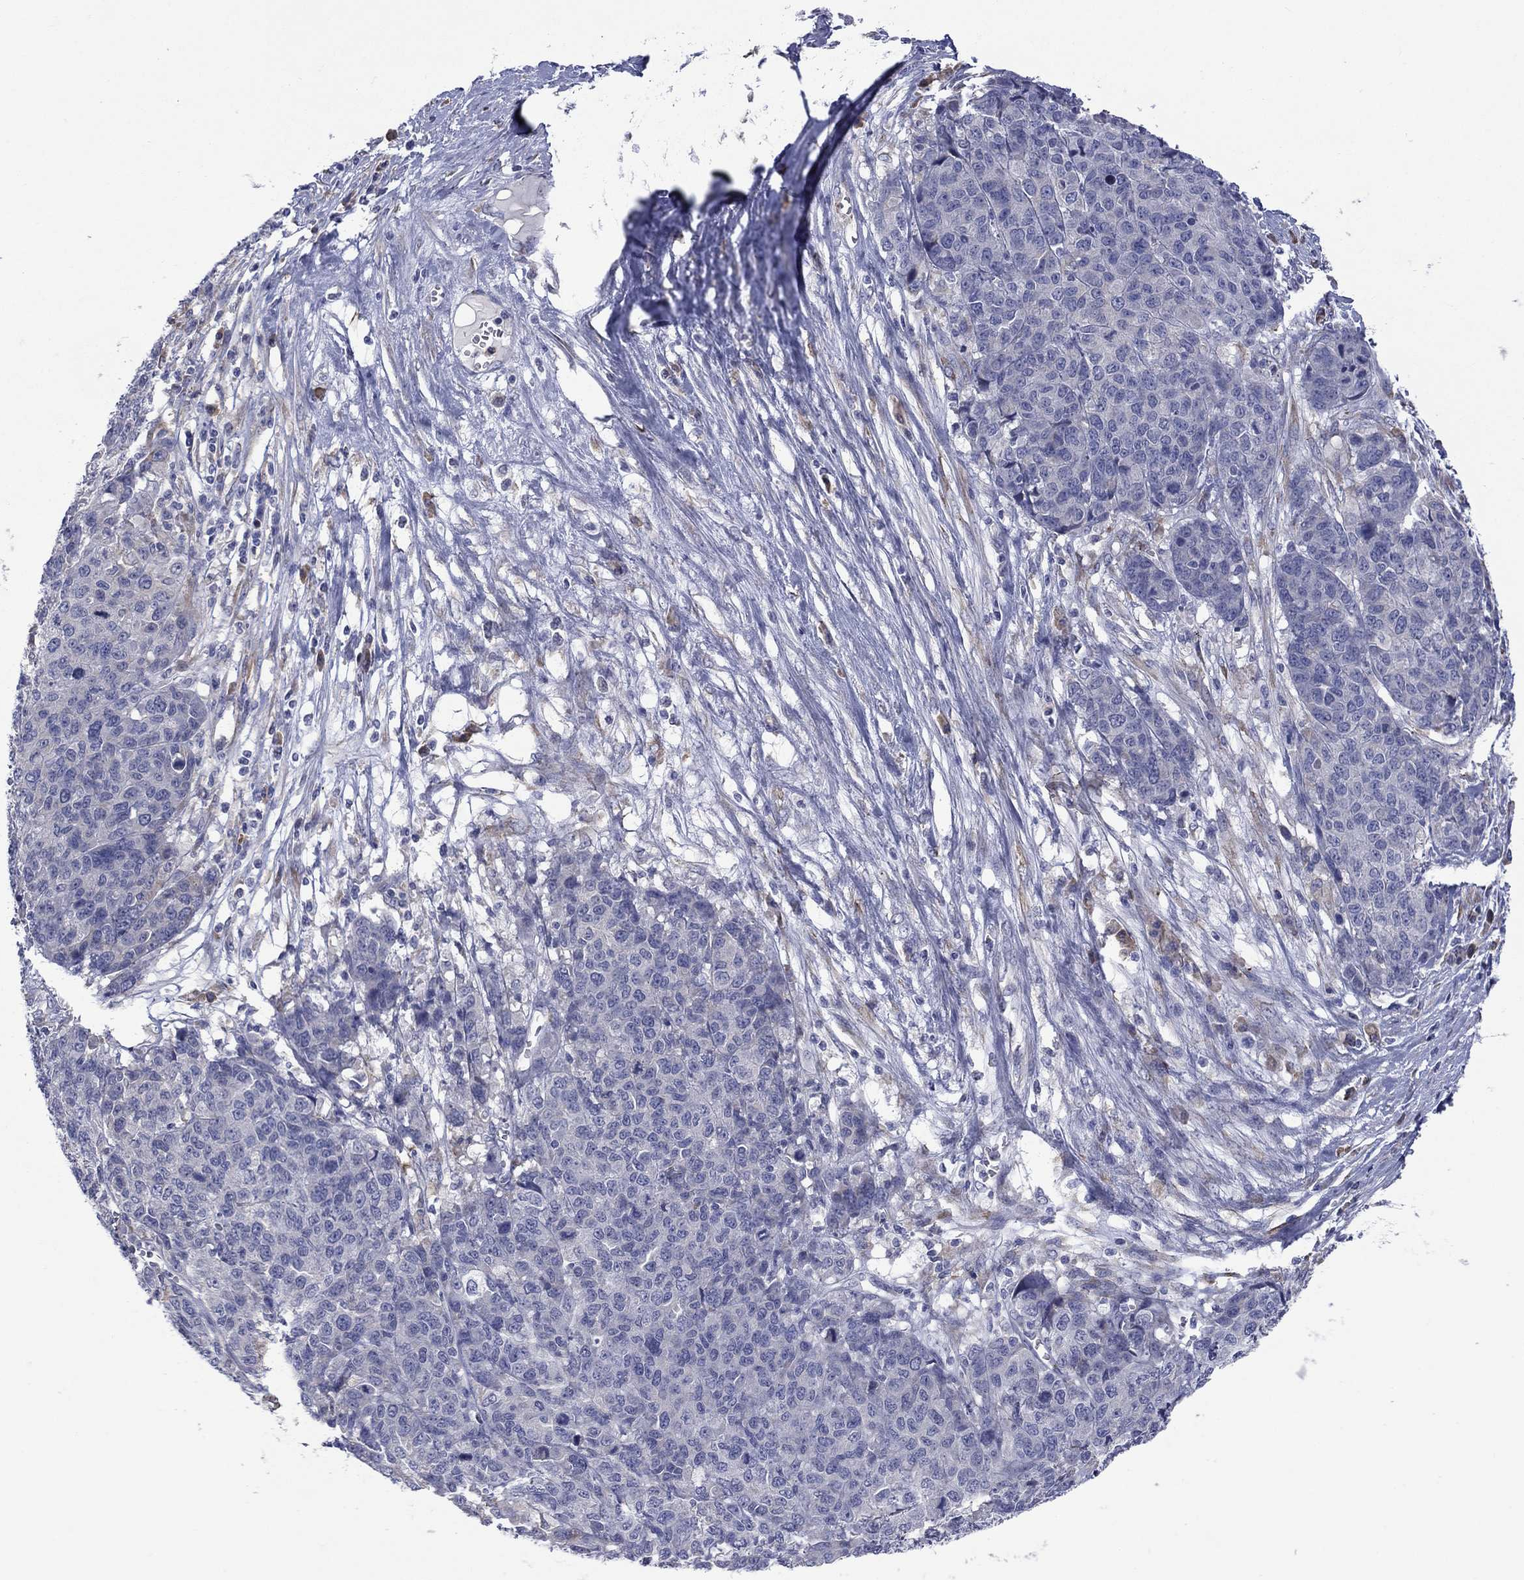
{"staining": {"intensity": "negative", "quantity": "none", "location": "none"}, "tissue": "ovarian cancer", "cell_type": "Tumor cells", "image_type": "cancer", "snomed": [{"axis": "morphology", "description": "Cystadenocarcinoma, serous, NOS"}, {"axis": "topography", "description": "Ovary"}], "caption": "A micrograph of ovarian cancer (serous cystadenocarcinoma) stained for a protein shows no brown staining in tumor cells.", "gene": "TMPRSS11A", "patient": {"sex": "female", "age": 87}}